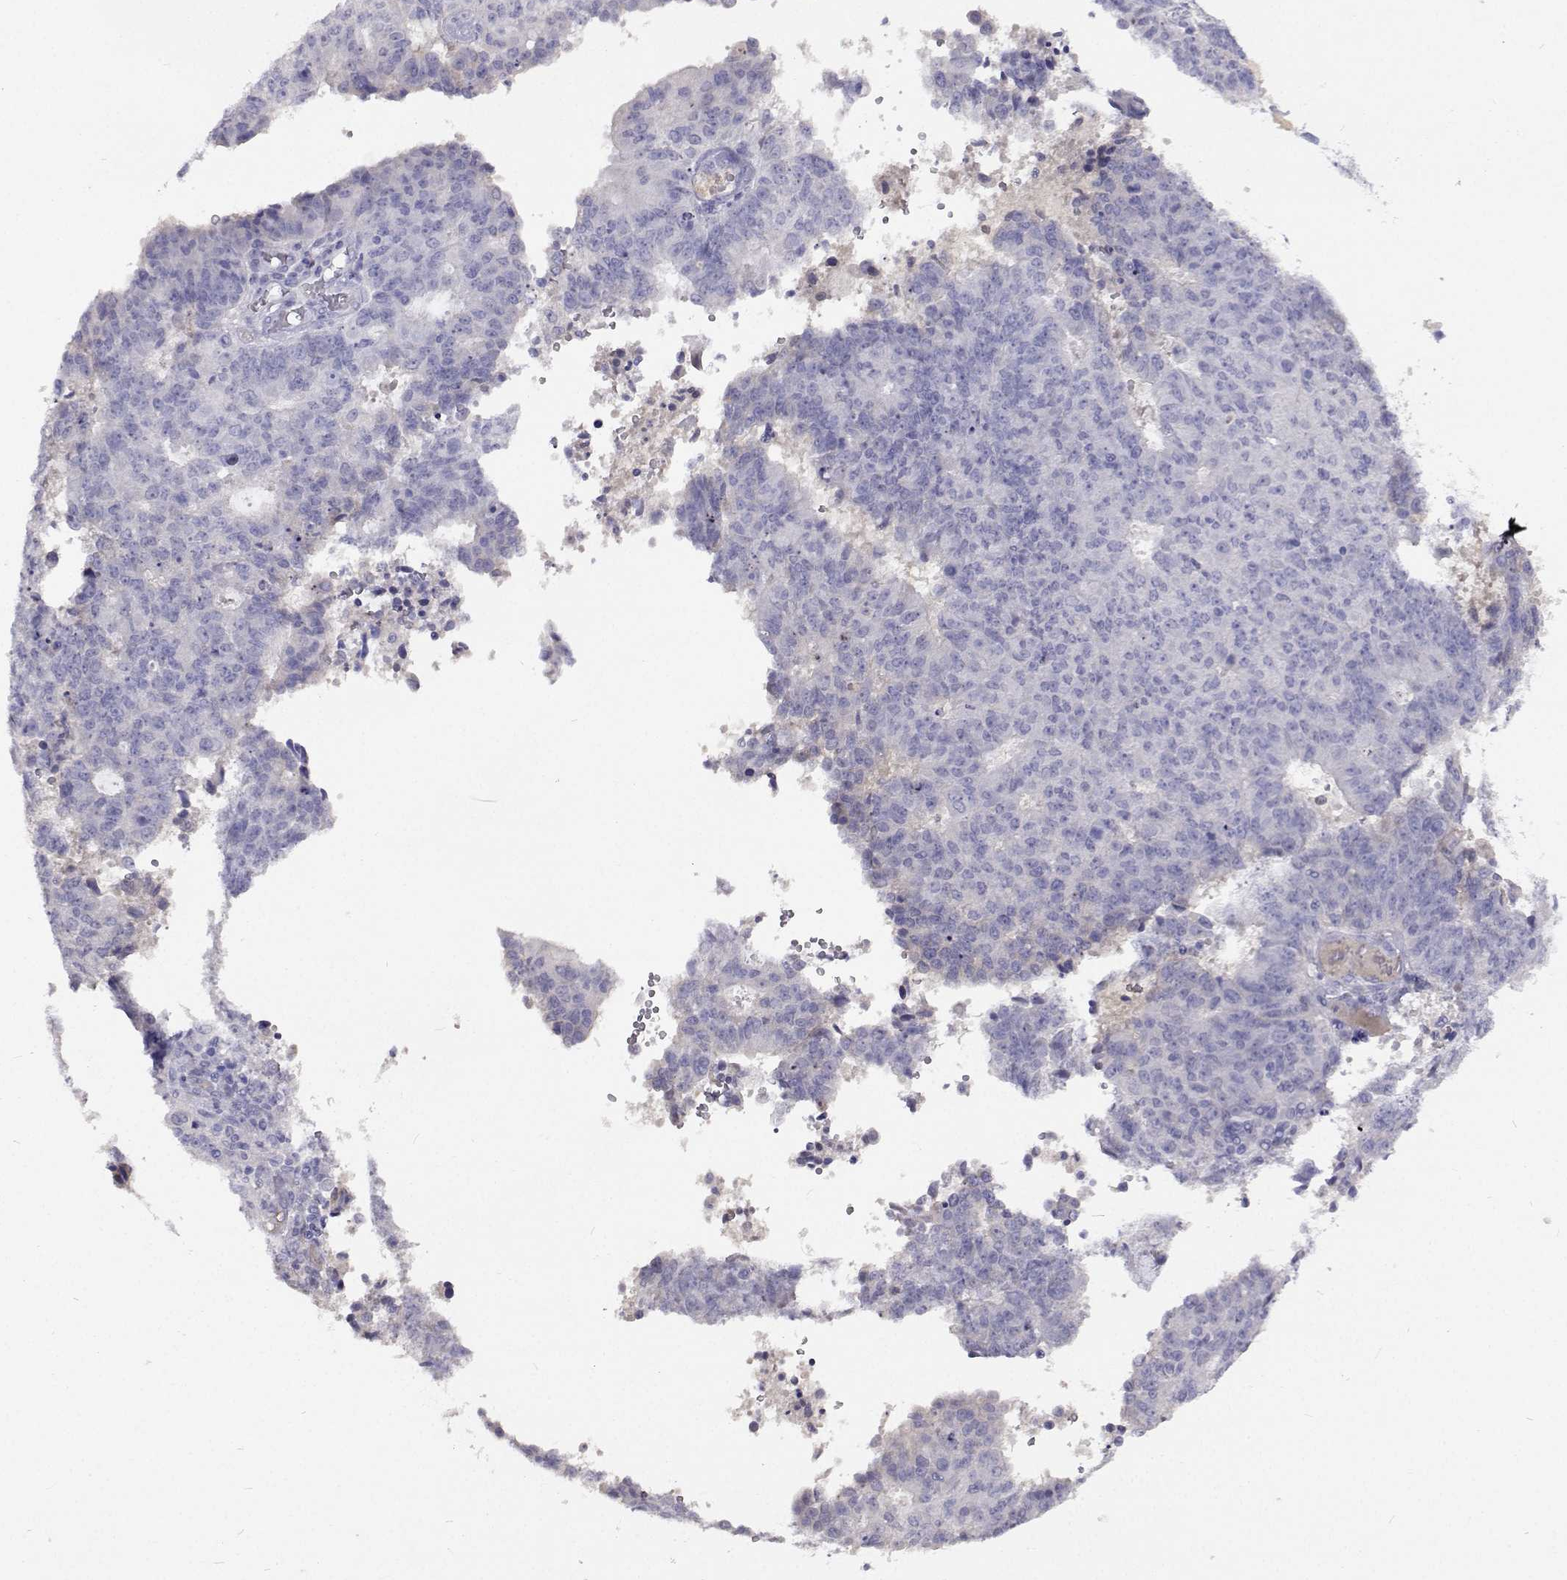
{"staining": {"intensity": "negative", "quantity": "none", "location": "none"}, "tissue": "endometrial cancer", "cell_type": "Tumor cells", "image_type": "cancer", "snomed": [{"axis": "morphology", "description": "Adenocarcinoma, NOS"}, {"axis": "topography", "description": "Endometrium"}], "caption": "Tumor cells are negative for protein expression in human endometrial cancer.", "gene": "CFAP44", "patient": {"sex": "female", "age": 82}}